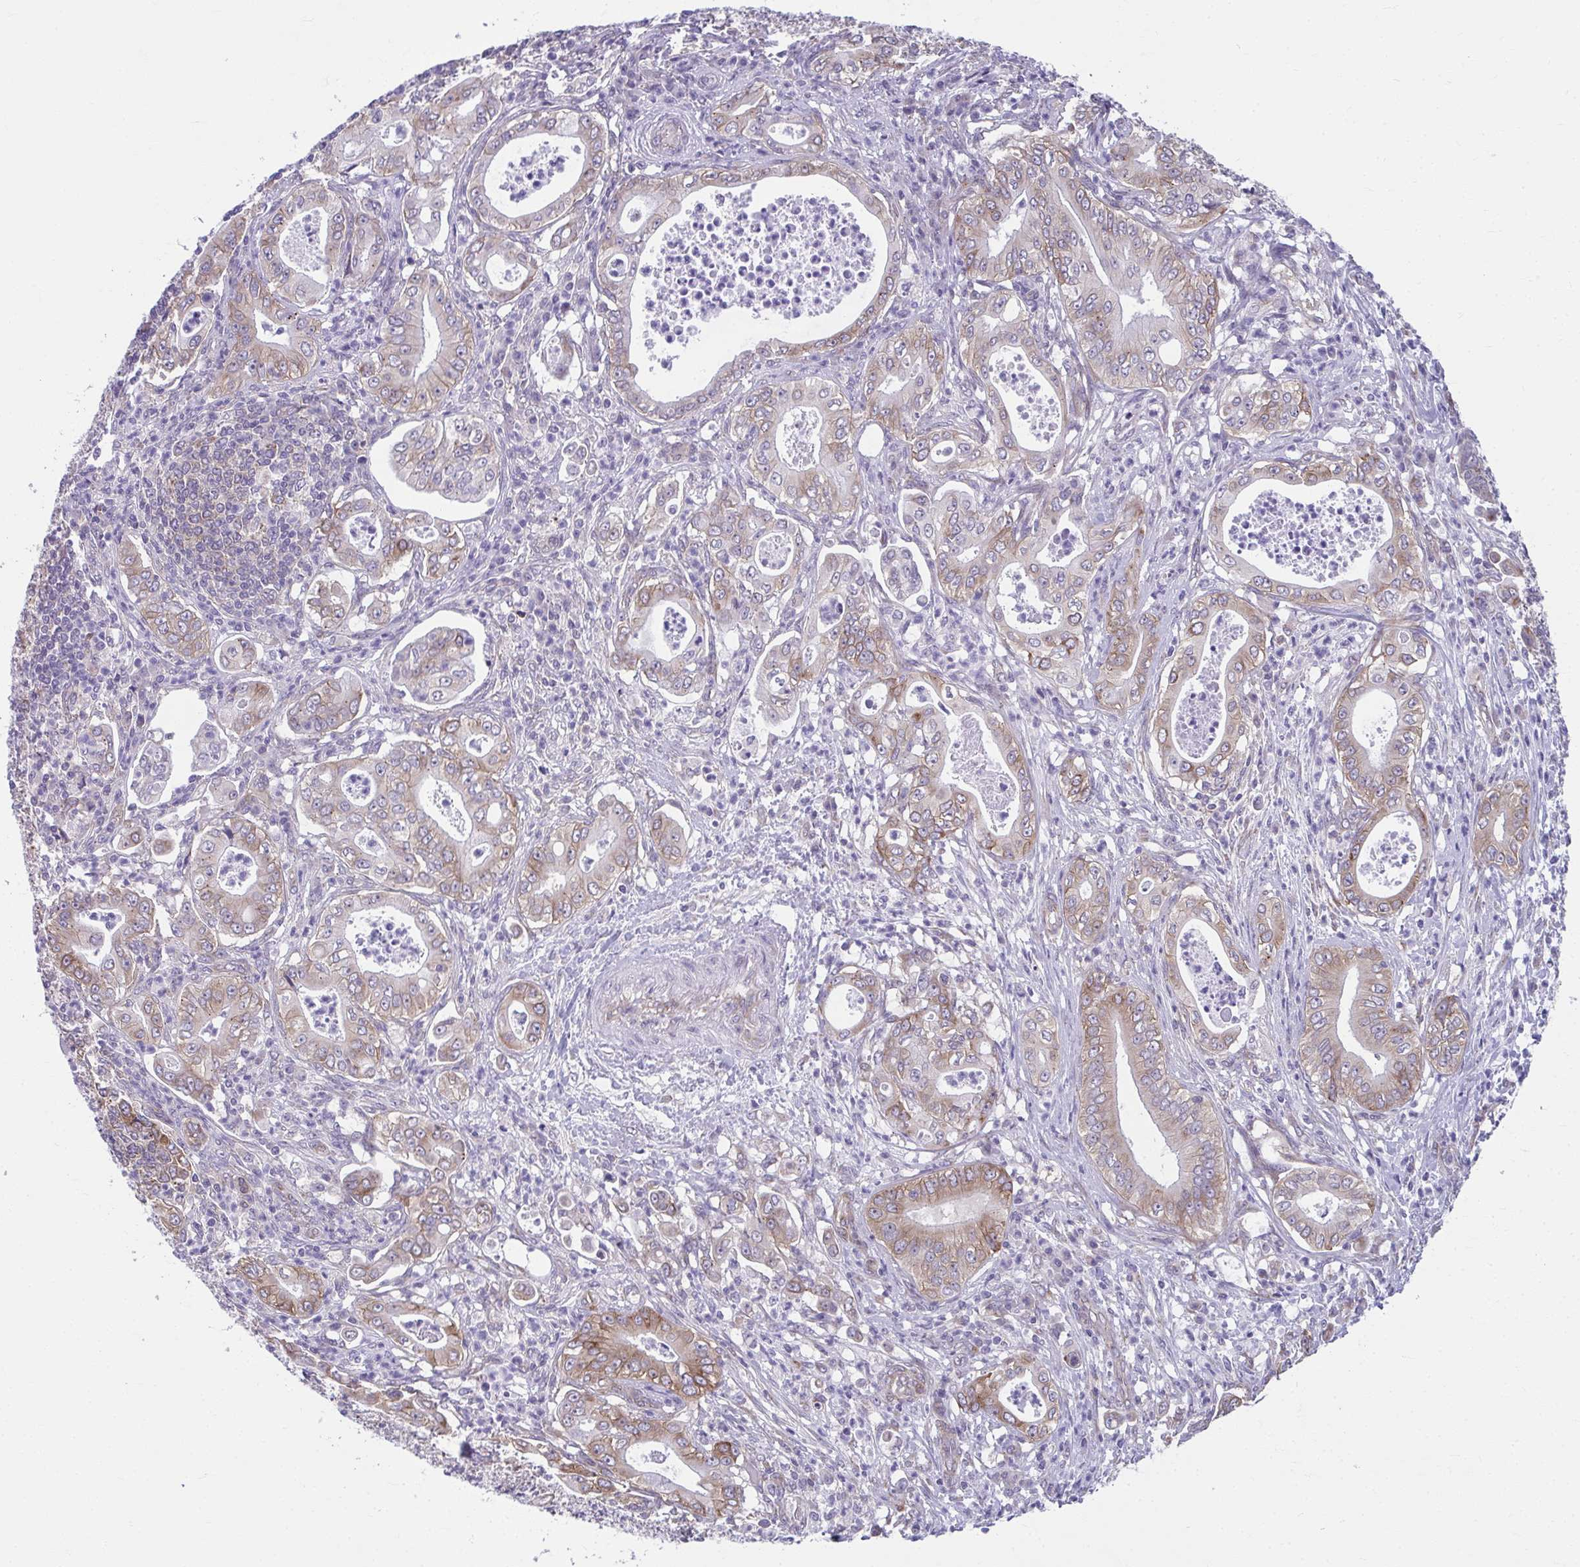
{"staining": {"intensity": "weak", "quantity": "25%-75%", "location": "cytoplasmic/membranous"}, "tissue": "pancreatic cancer", "cell_type": "Tumor cells", "image_type": "cancer", "snomed": [{"axis": "morphology", "description": "Adenocarcinoma, NOS"}, {"axis": "topography", "description": "Pancreas"}], "caption": "This histopathology image shows immunohistochemistry (IHC) staining of human pancreatic adenocarcinoma, with low weak cytoplasmic/membranous positivity in about 25%-75% of tumor cells.", "gene": "TMEM108", "patient": {"sex": "male", "age": 71}}